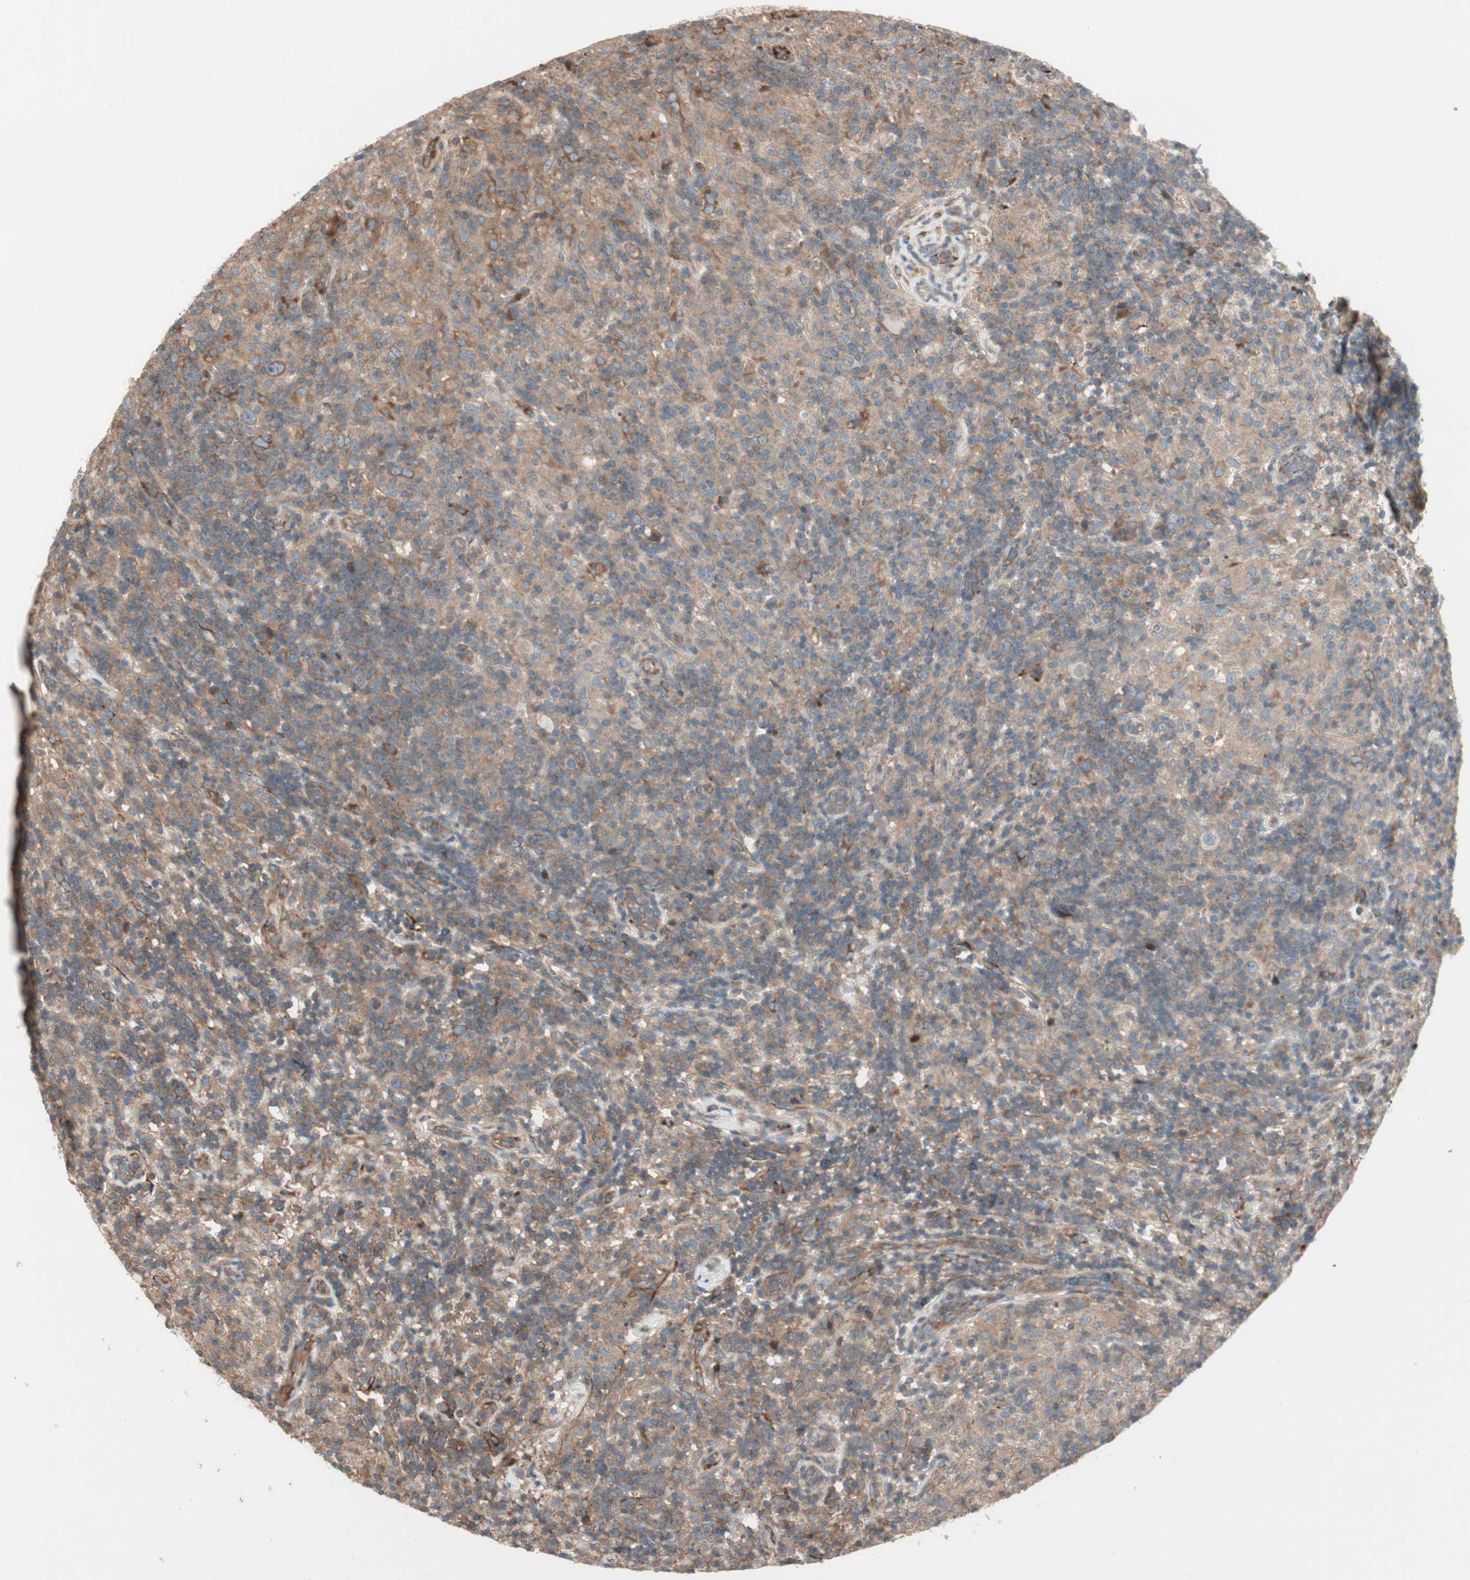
{"staining": {"intensity": "moderate", "quantity": "25%-75%", "location": "cytoplasmic/membranous"}, "tissue": "lymphoma", "cell_type": "Tumor cells", "image_type": "cancer", "snomed": [{"axis": "morphology", "description": "Hodgkin's disease, NOS"}, {"axis": "topography", "description": "Lymph node"}], "caption": "Immunohistochemistry (DAB) staining of human lymphoma demonstrates moderate cytoplasmic/membranous protein positivity in approximately 25%-75% of tumor cells.", "gene": "PRKG1", "patient": {"sex": "male", "age": 70}}